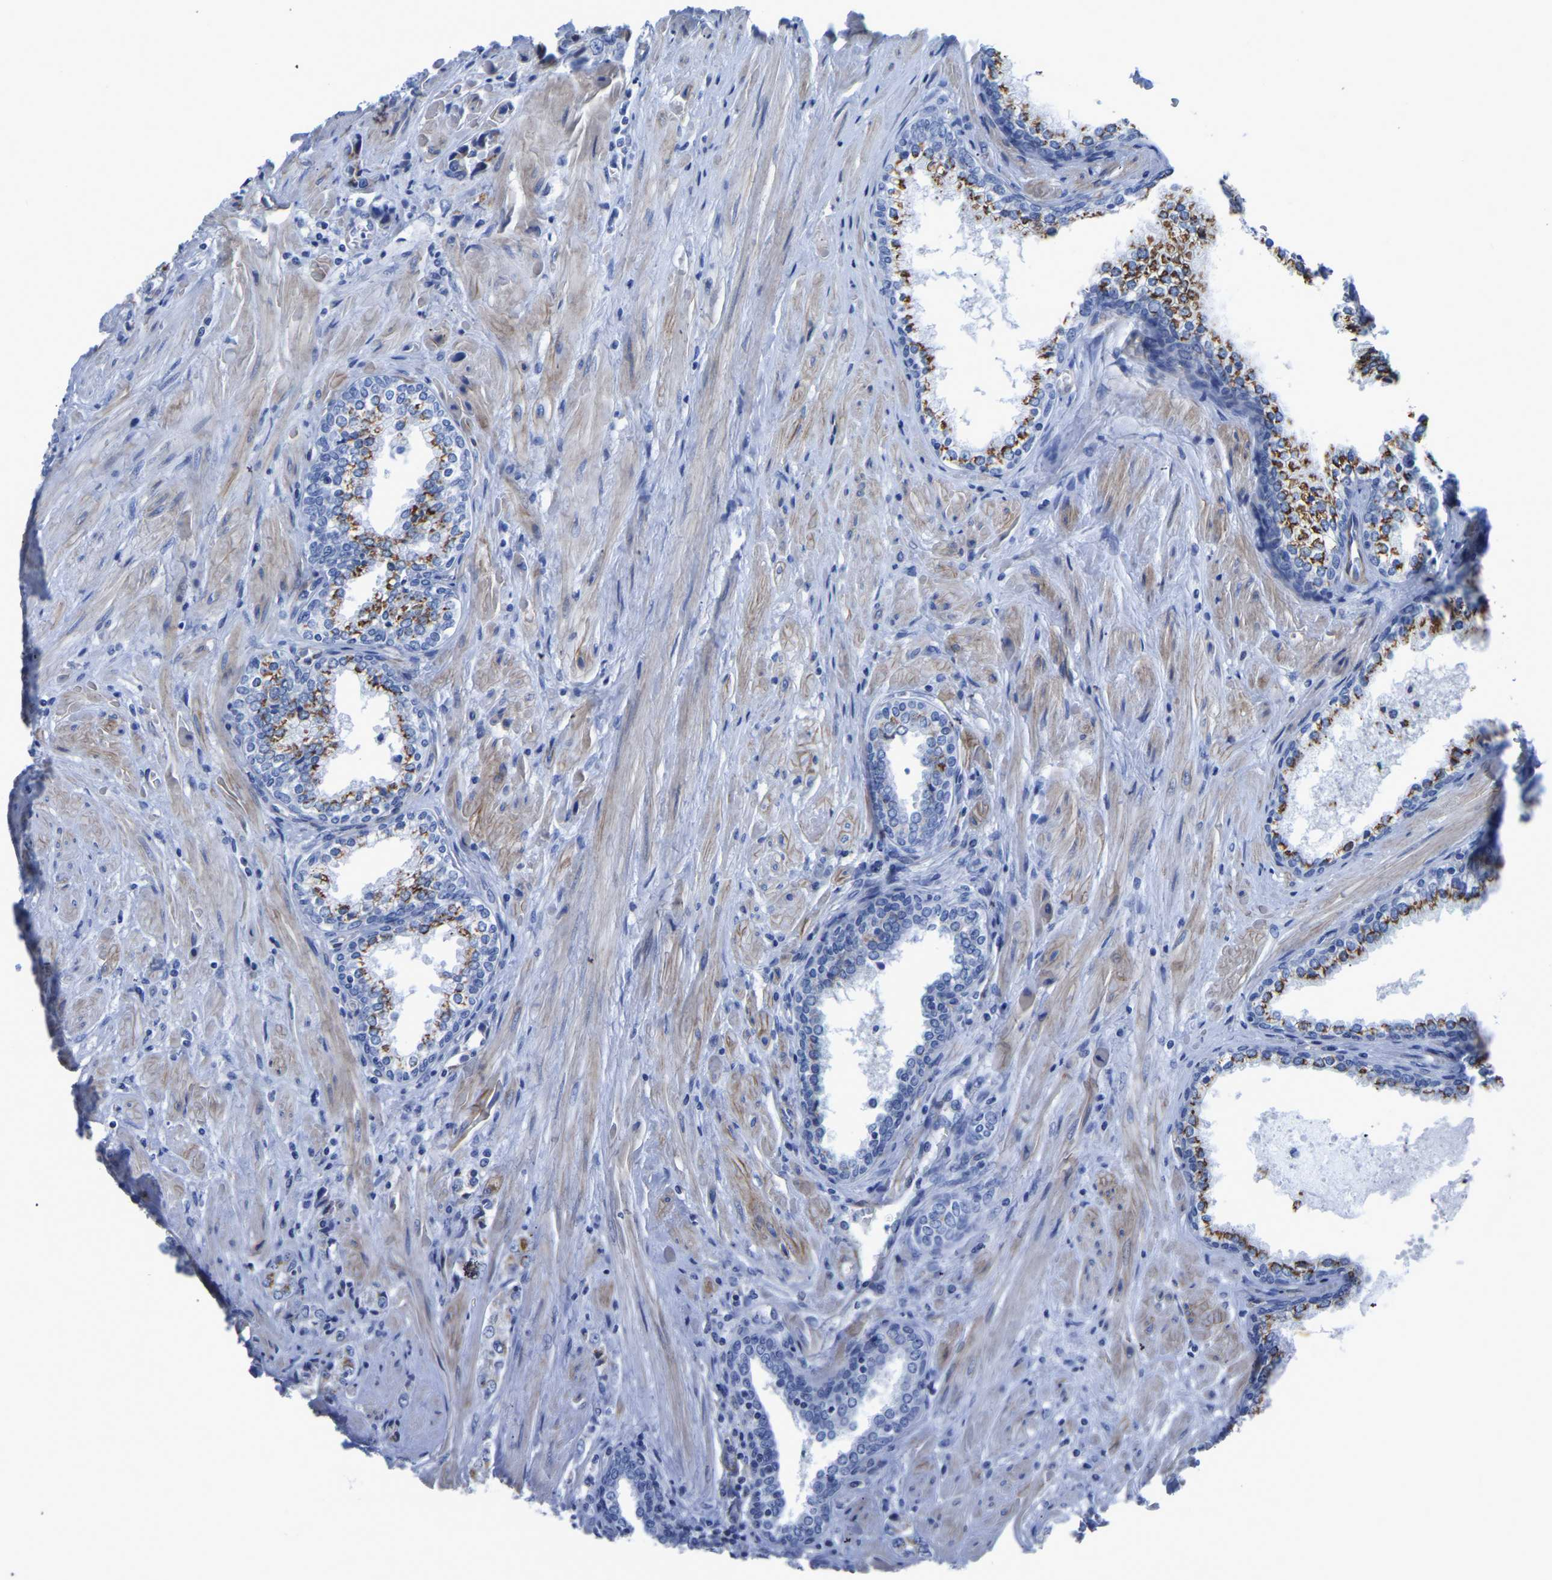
{"staining": {"intensity": "moderate", "quantity": "25%-75%", "location": "cytoplasmic/membranous"}, "tissue": "prostate cancer", "cell_type": "Tumor cells", "image_type": "cancer", "snomed": [{"axis": "morphology", "description": "Adenocarcinoma, High grade"}, {"axis": "topography", "description": "Prostate"}], "caption": "DAB (3,3'-diaminobenzidine) immunohistochemical staining of human high-grade adenocarcinoma (prostate) displays moderate cytoplasmic/membranous protein expression in about 25%-75% of tumor cells. (brown staining indicates protein expression, while blue staining denotes nuclei).", "gene": "SLC45A3", "patient": {"sex": "male", "age": 61}}